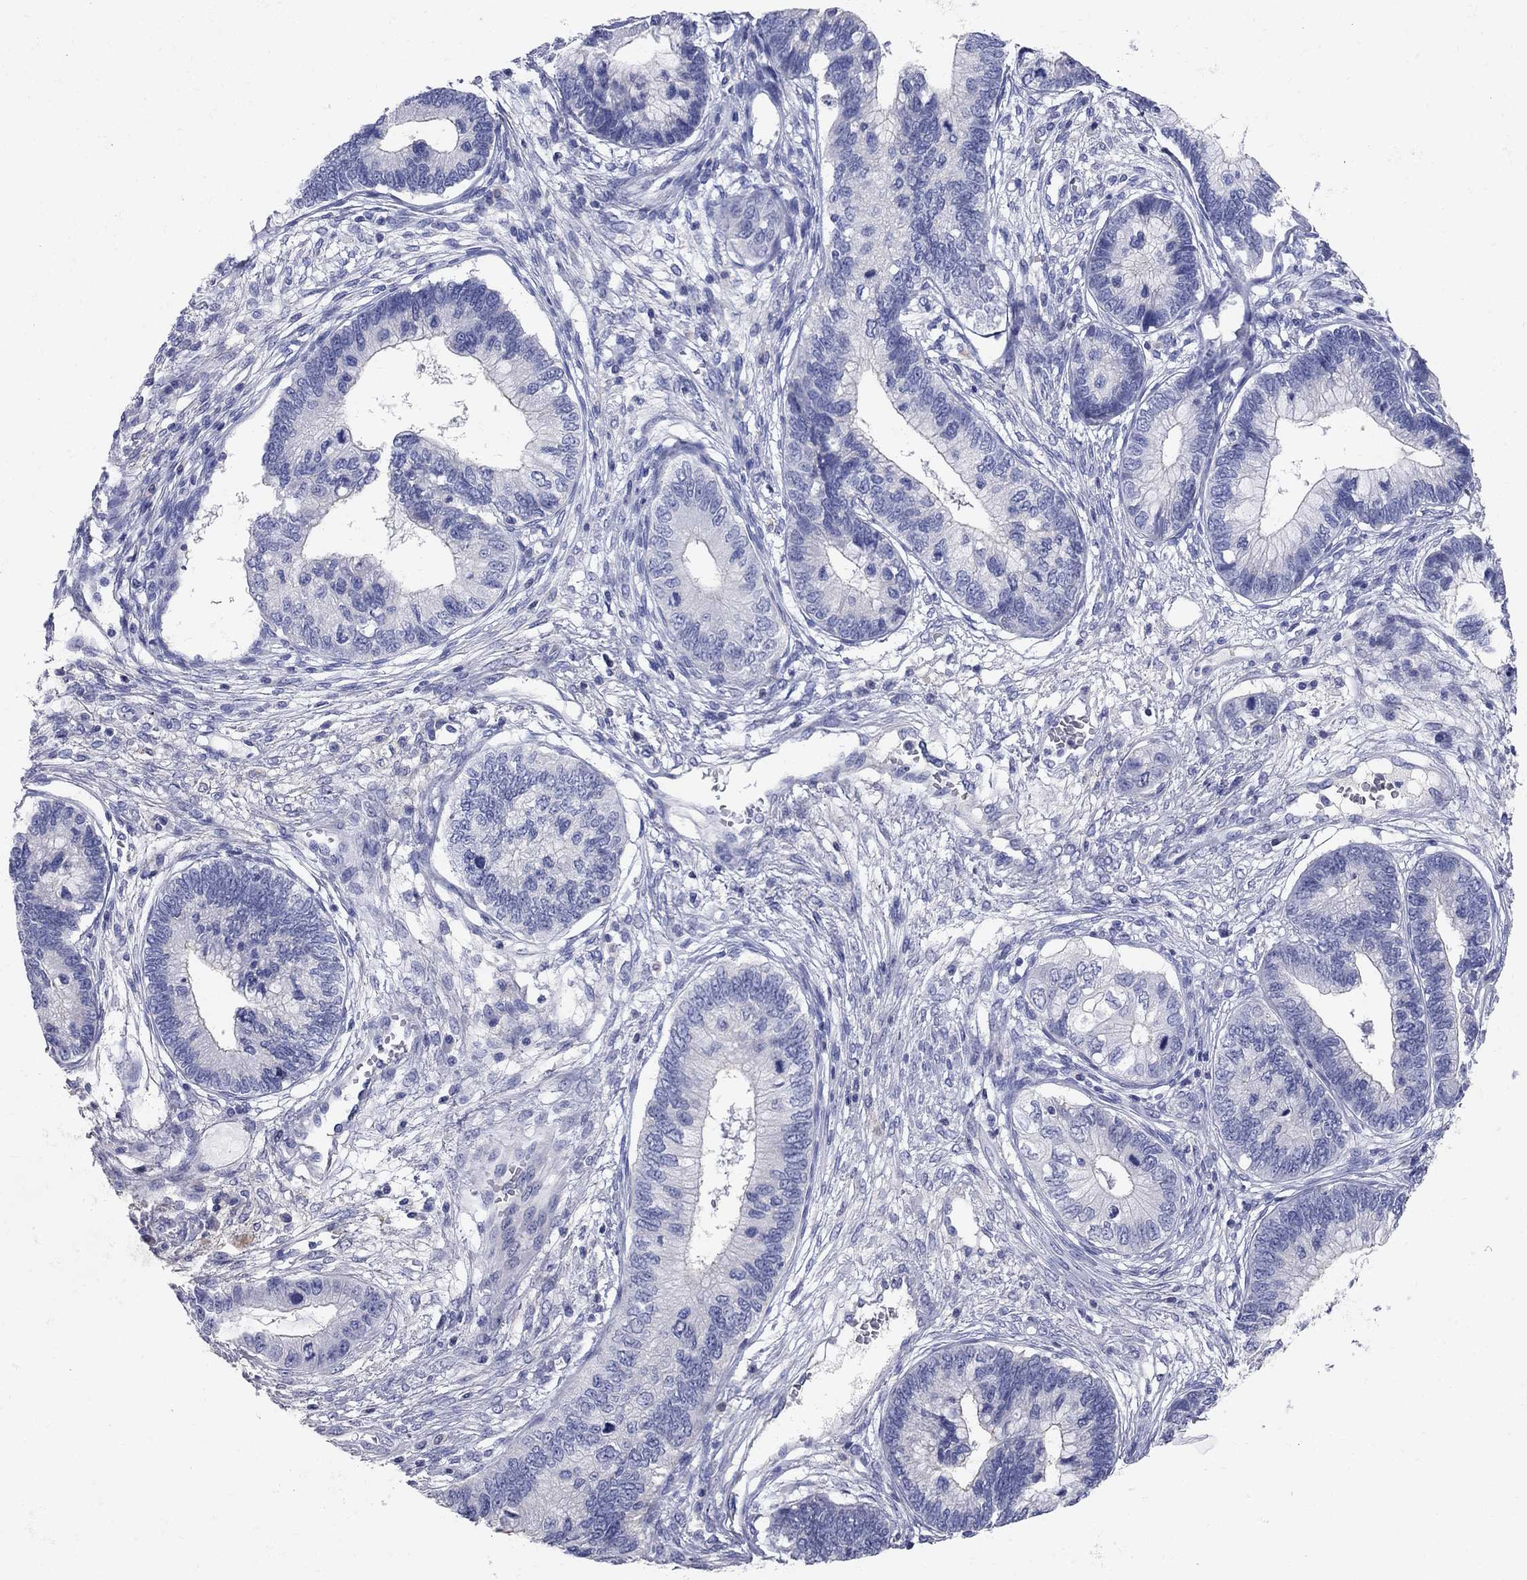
{"staining": {"intensity": "negative", "quantity": "none", "location": "none"}, "tissue": "cervical cancer", "cell_type": "Tumor cells", "image_type": "cancer", "snomed": [{"axis": "morphology", "description": "Adenocarcinoma, NOS"}, {"axis": "topography", "description": "Cervix"}], "caption": "The histopathology image shows no significant staining in tumor cells of cervical adenocarcinoma.", "gene": "AOX1", "patient": {"sex": "female", "age": 44}}